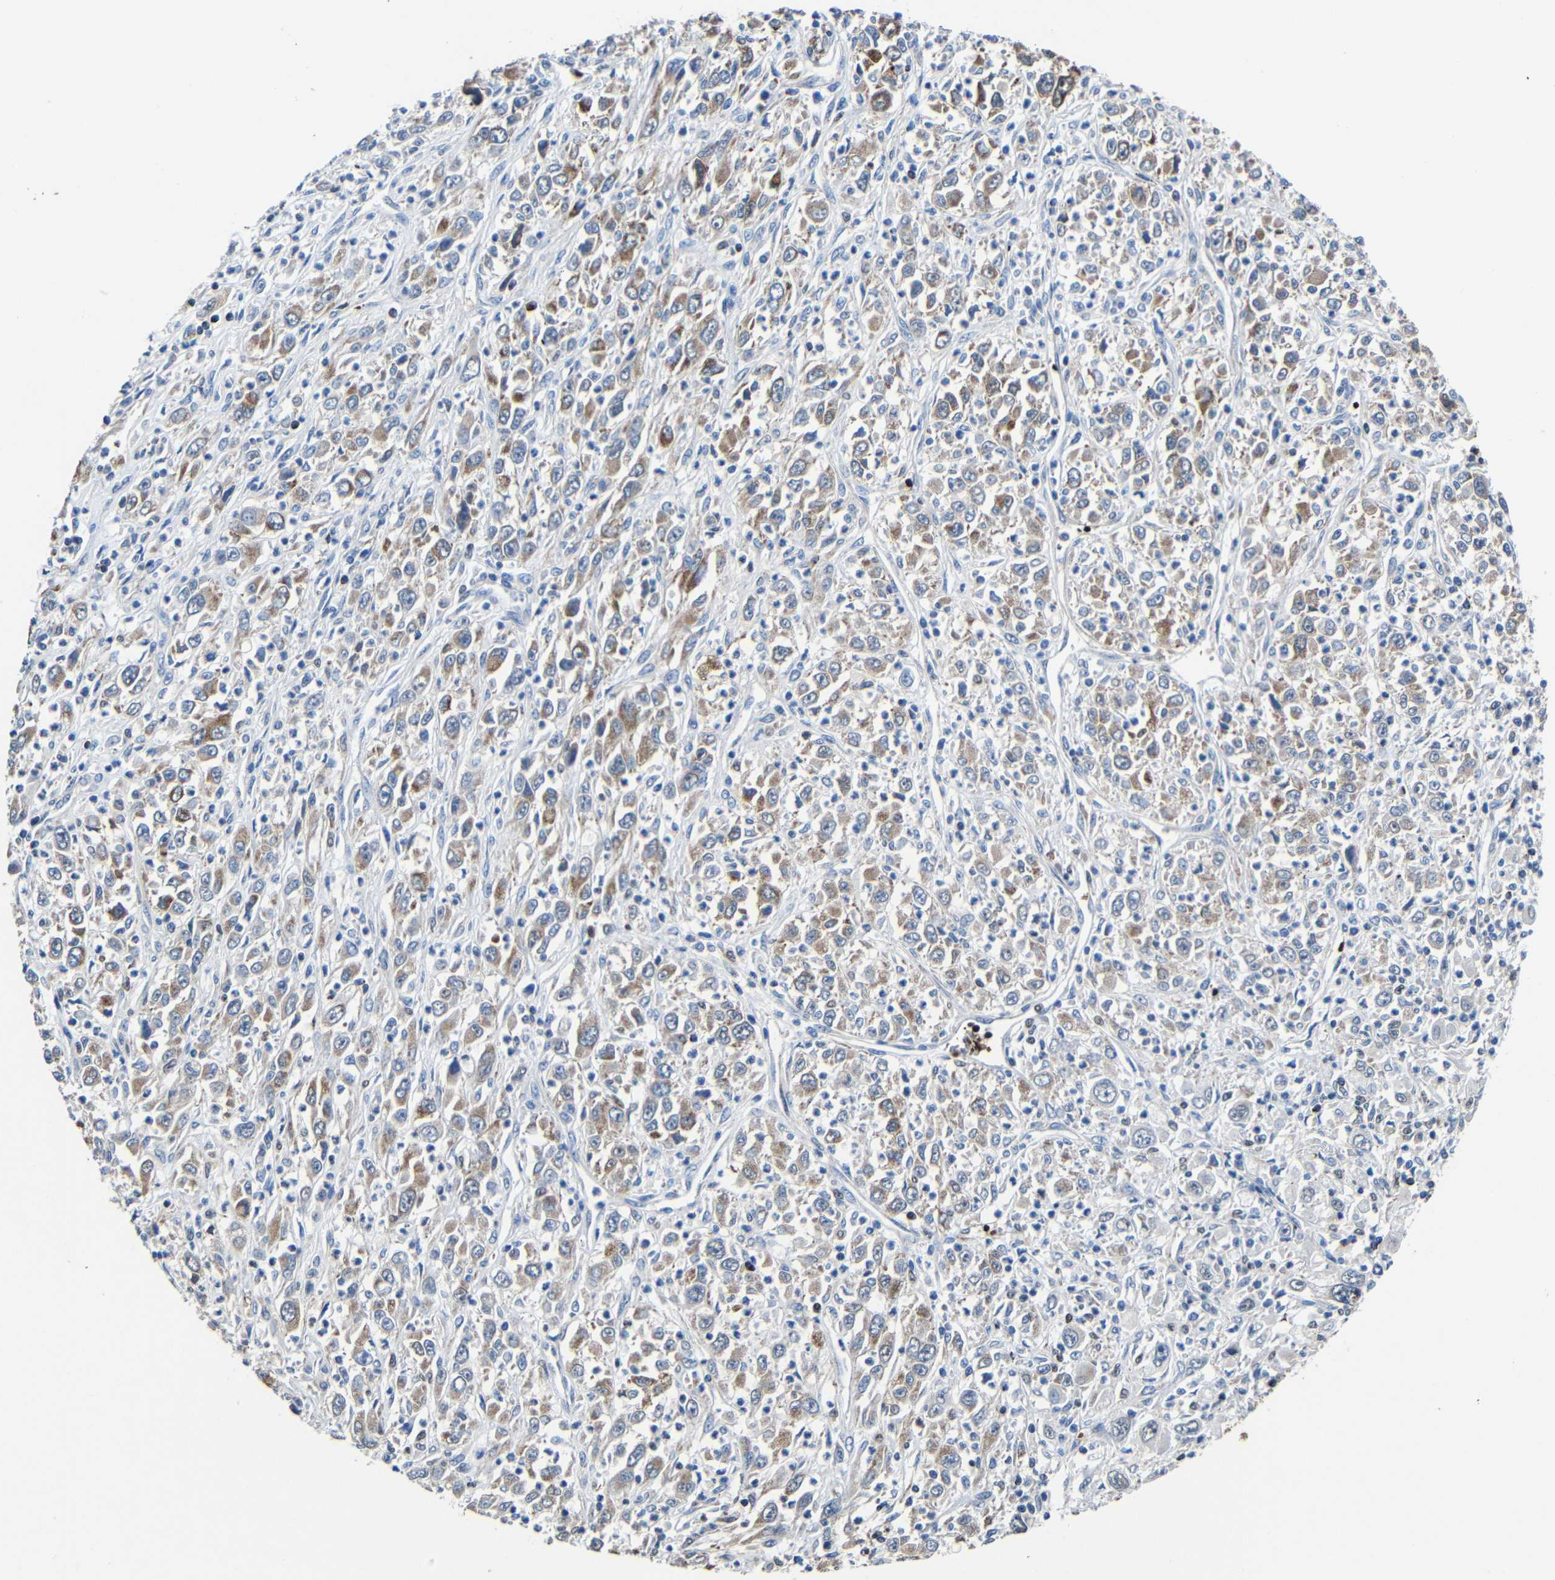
{"staining": {"intensity": "moderate", "quantity": ">75%", "location": "cytoplasmic/membranous"}, "tissue": "melanoma", "cell_type": "Tumor cells", "image_type": "cancer", "snomed": [{"axis": "morphology", "description": "Malignant melanoma, Metastatic site"}, {"axis": "topography", "description": "Skin"}], "caption": "Melanoma stained for a protein displays moderate cytoplasmic/membranous positivity in tumor cells. (Stains: DAB (3,3'-diaminobenzidine) in brown, nuclei in blue, Microscopy: brightfield microscopy at high magnification).", "gene": "CA5B", "patient": {"sex": "female", "age": 56}}